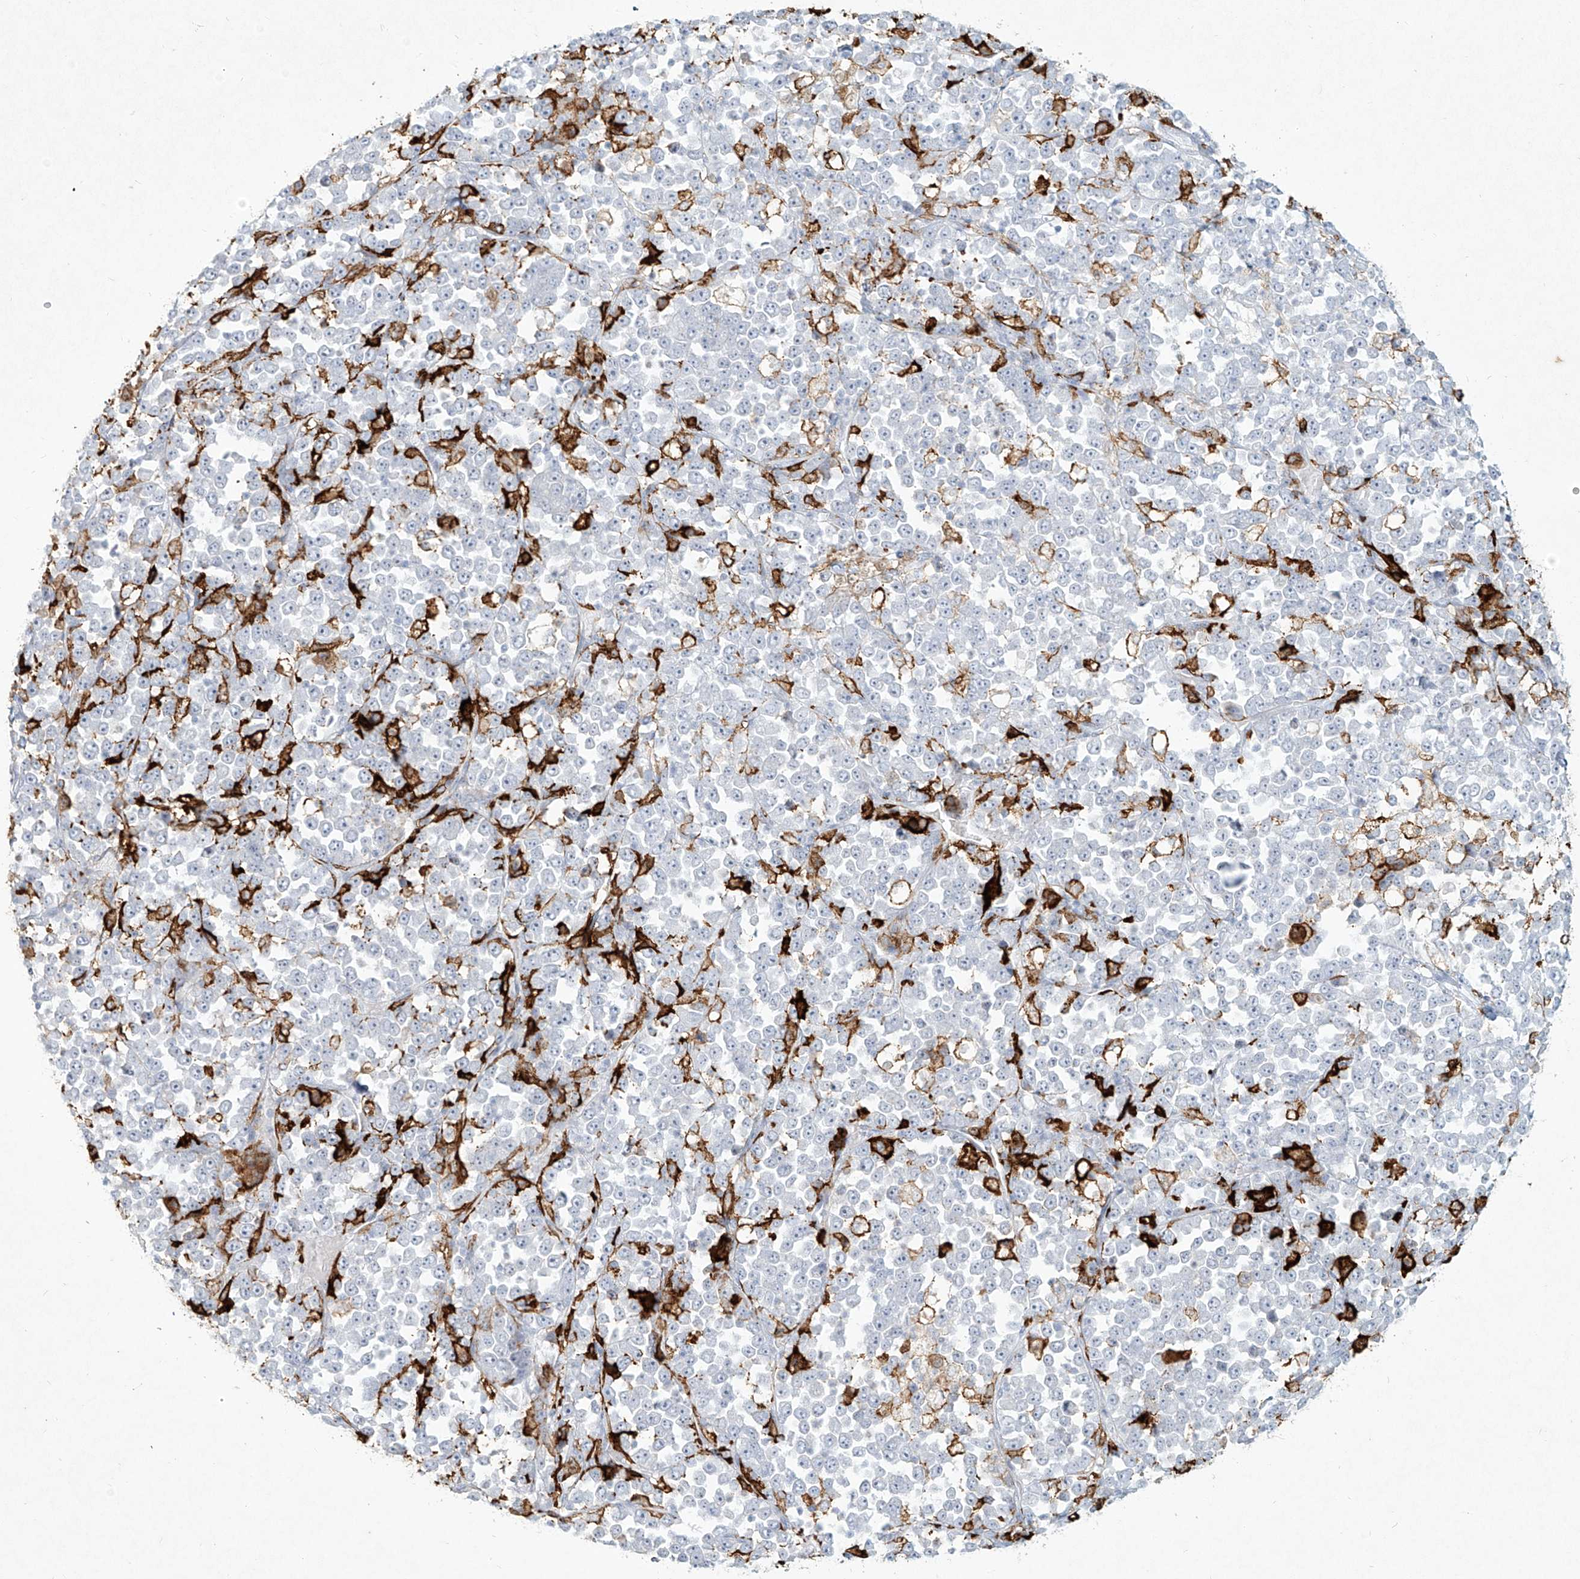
{"staining": {"intensity": "negative", "quantity": "none", "location": "none"}, "tissue": "stomach cancer", "cell_type": "Tumor cells", "image_type": "cancer", "snomed": [{"axis": "morphology", "description": "Normal tissue, NOS"}, {"axis": "morphology", "description": "Adenocarcinoma, NOS"}, {"axis": "topography", "description": "Stomach, upper"}, {"axis": "topography", "description": "Stomach"}], "caption": "A high-resolution histopathology image shows IHC staining of stomach cancer (adenocarcinoma), which demonstrates no significant positivity in tumor cells. (DAB immunohistochemistry (IHC), high magnification).", "gene": "CD209", "patient": {"sex": "male", "age": 59}}